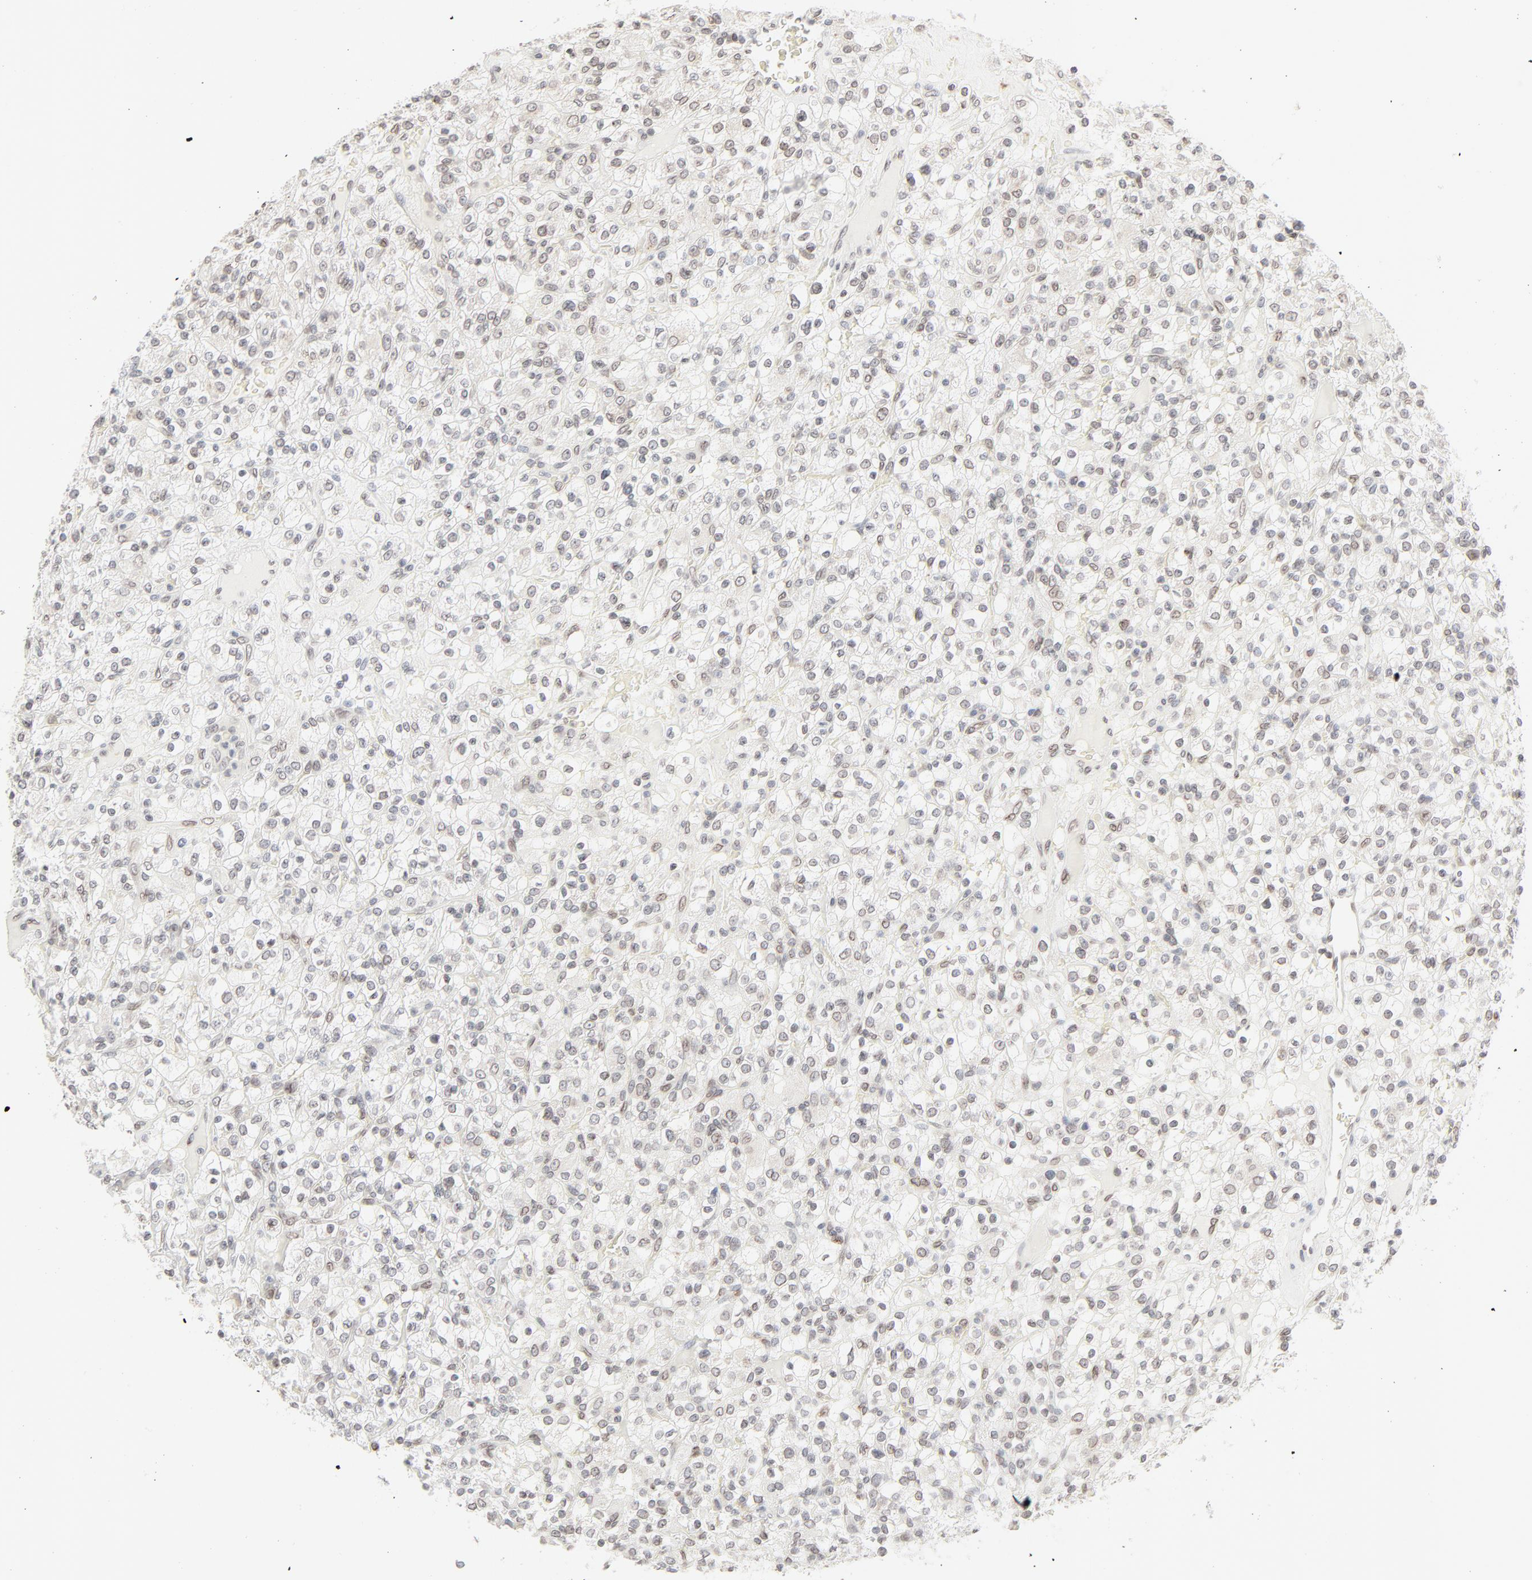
{"staining": {"intensity": "weak", "quantity": "<25%", "location": "cytoplasmic/membranous,nuclear"}, "tissue": "renal cancer", "cell_type": "Tumor cells", "image_type": "cancer", "snomed": [{"axis": "morphology", "description": "Normal tissue, NOS"}, {"axis": "morphology", "description": "Adenocarcinoma, NOS"}, {"axis": "topography", "description": "Kidney"}], "caption": "This is an immunohistochemistry photomicrograph of renal adenocarcinoma. There is no staining in tumor cells.", "gene": "MAD1L1", "patient": {"sex": "female", "age": 72}}